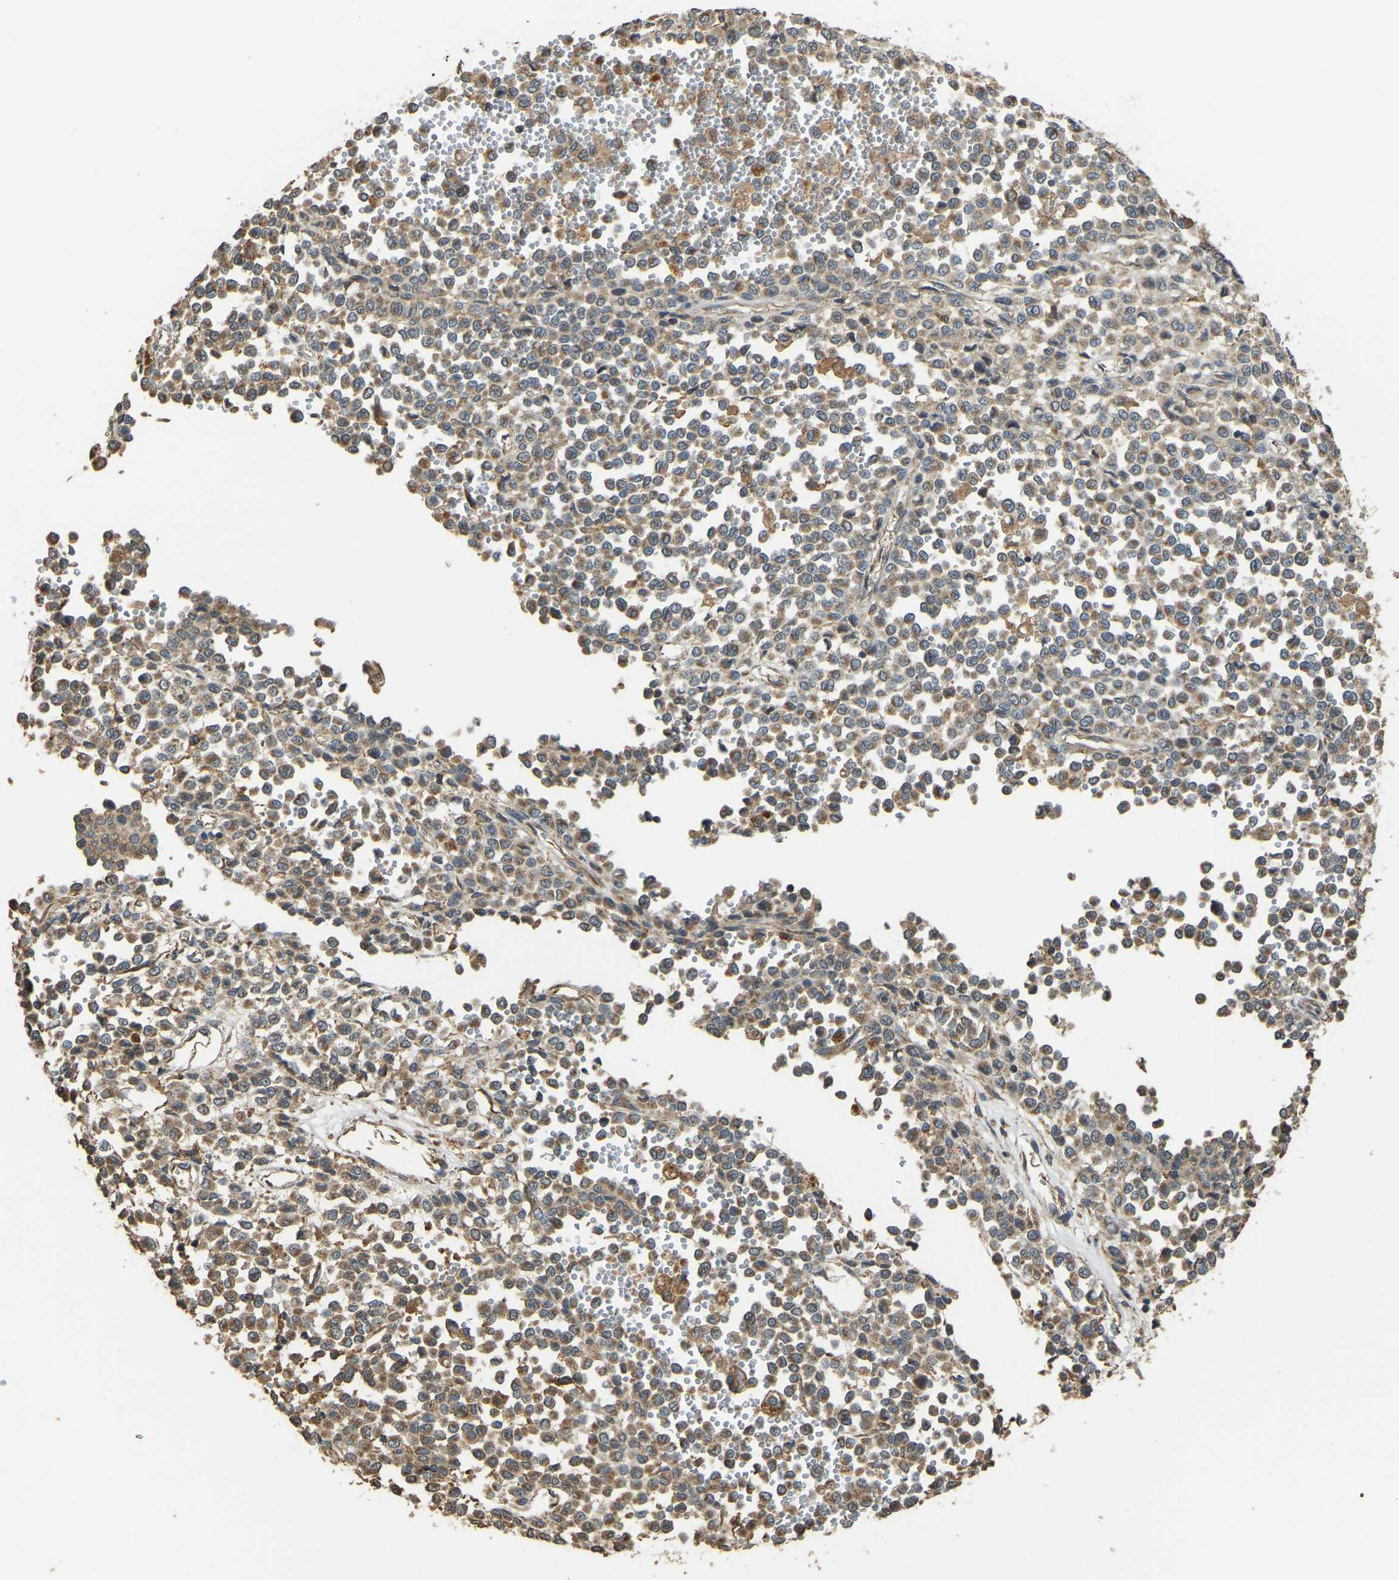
{"staining": {"intensity": "moderate", "quantity": ">75%", "location": "cytoplasmic/membranous"}, "tissue": "melanoma", "cell_type": "Tumor cells", "image_type": "cancer", "snomed": [{"axis": "morphology", "description": "Malignant melanoma, Metastatic site"}, {"axis": "topography", "description": "Pancreas"}], "caption": "Human malignant melanoma (metastatic site) stained with a protein marker exhibits moderate staining in tumor cells.", "gene": "GNG2", "patient": {"sex": "female", "age": 30}}